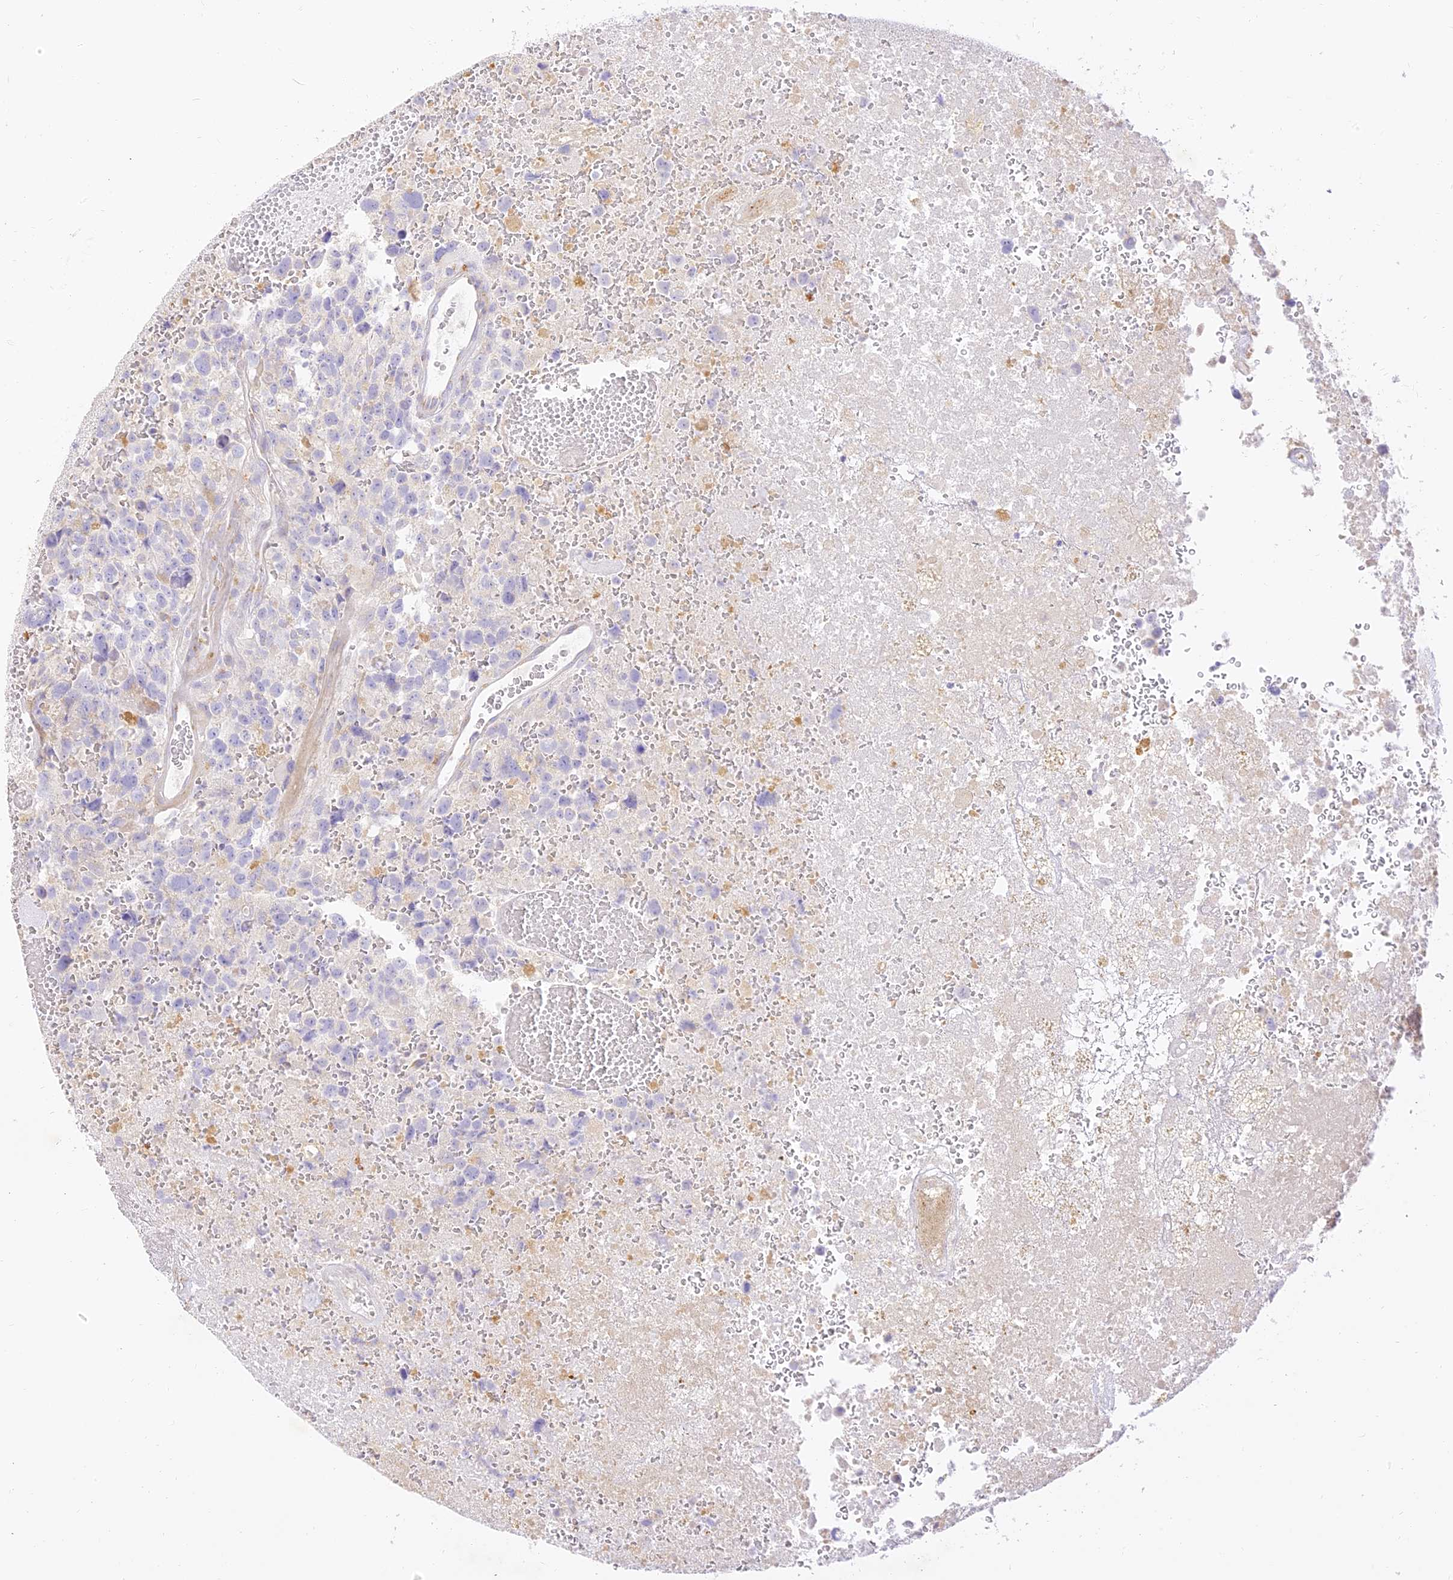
{"staining": {"intensity": "negative", "quantity": "none", "location": "none"}, "tissue": "glioma", "cell_type": "Tumor cells", "image_type": "cancer", "snomed": [{"axis": "morphology", "description": "Glioma, malignant, High grade"}, {"axis": "topography", "description": "Brain"}], "caption": "Glioma was stained to show a protein in brown. There is no significant expression in tumor cells.", "gene": "SEC13", "patient": {"sex": "male", "age": 69}}